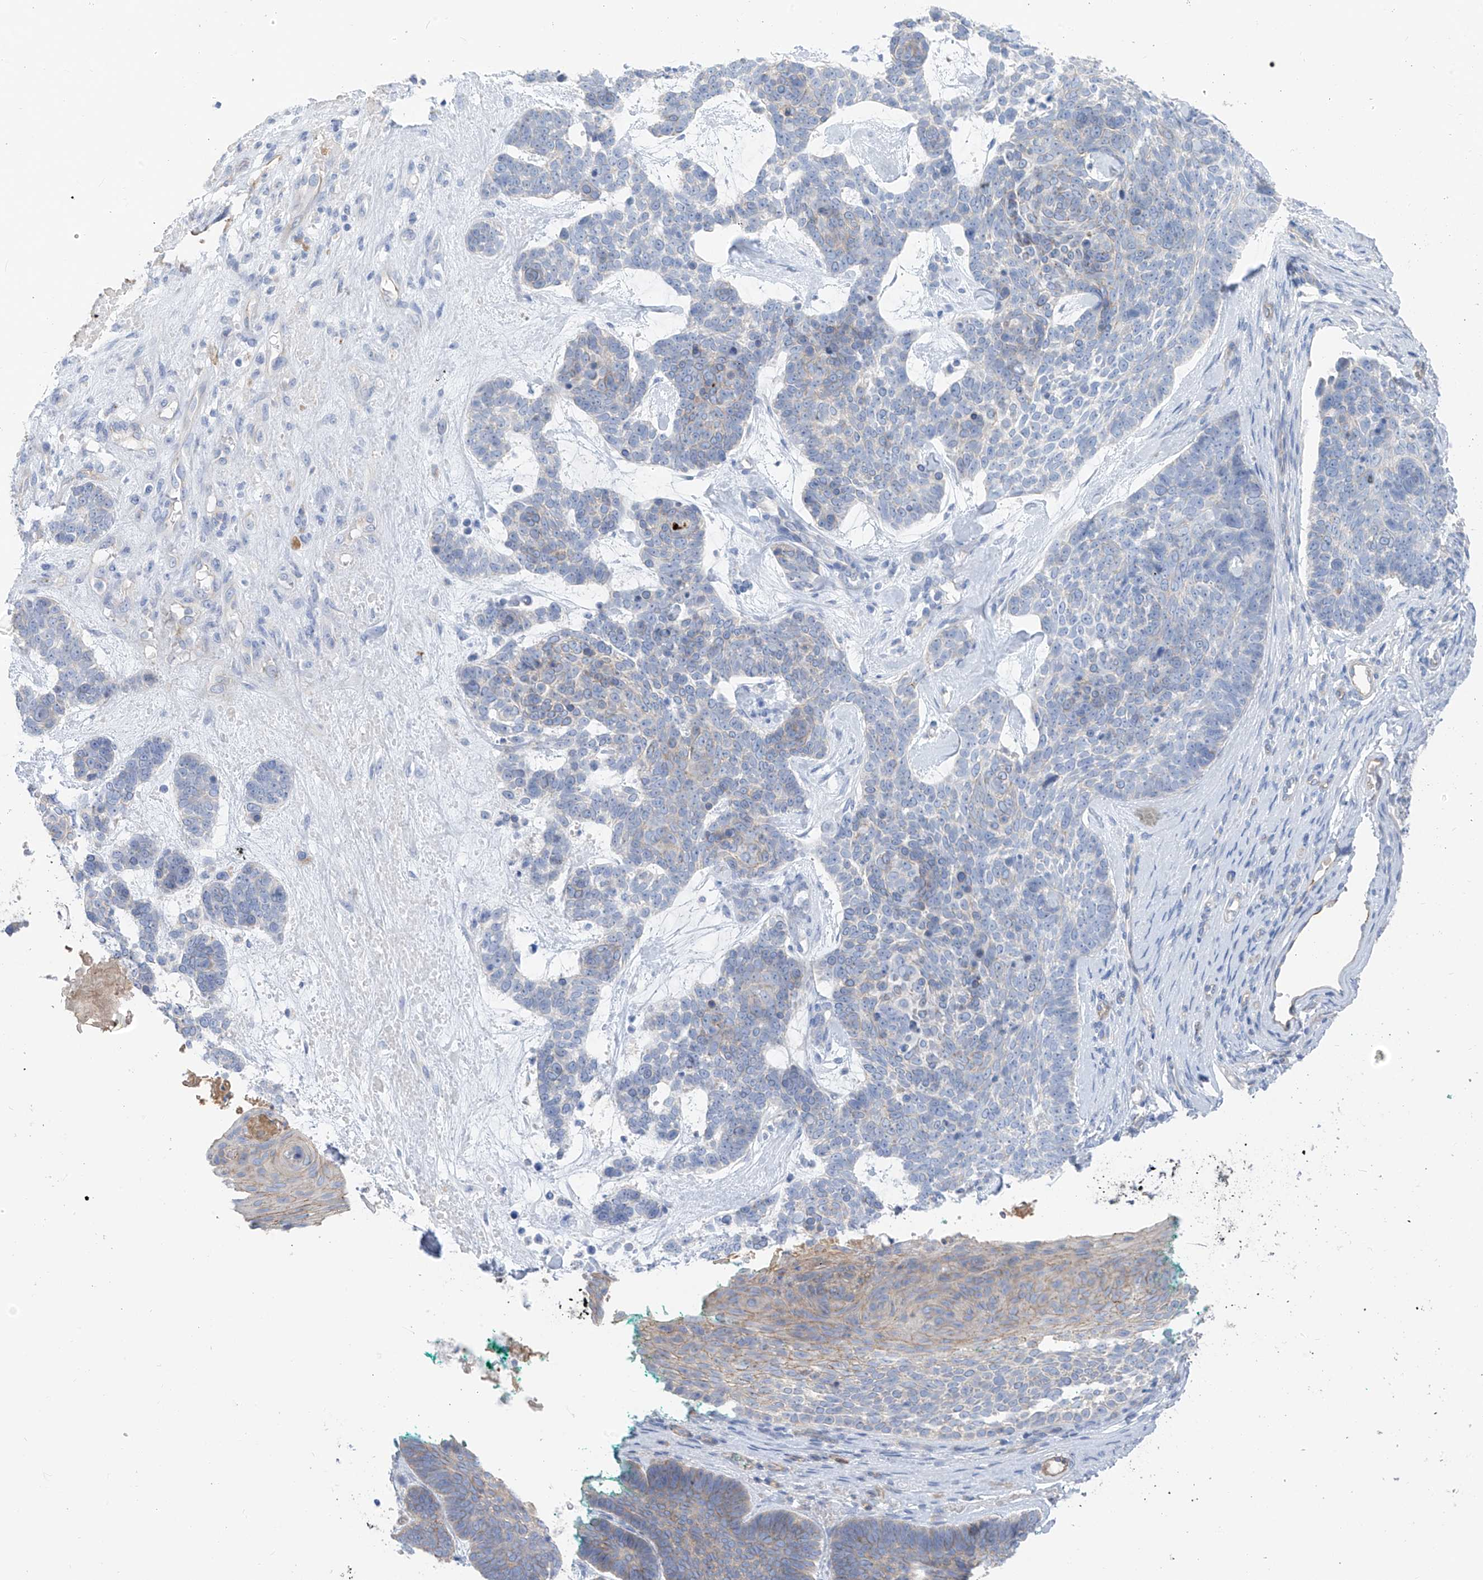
{"staining": {"intensity": "weak", "quantity": "<25%", "location": "cytoplasmic/membranous"}, "tissue": "skin cancer", "cell_type": "Tumor cells", "image_type": "cancer", "snomed": [{"axis": "morphology", "description": "Basal cell carcinoma"}, {"axis": "topography", "description": "Skin"}], "caption": "Immunohistochemistry of skin cancer demonstrates no expression in tumor cells.", "gene": "ITGA9", "patient": {"sex": "female", "age": 81}}